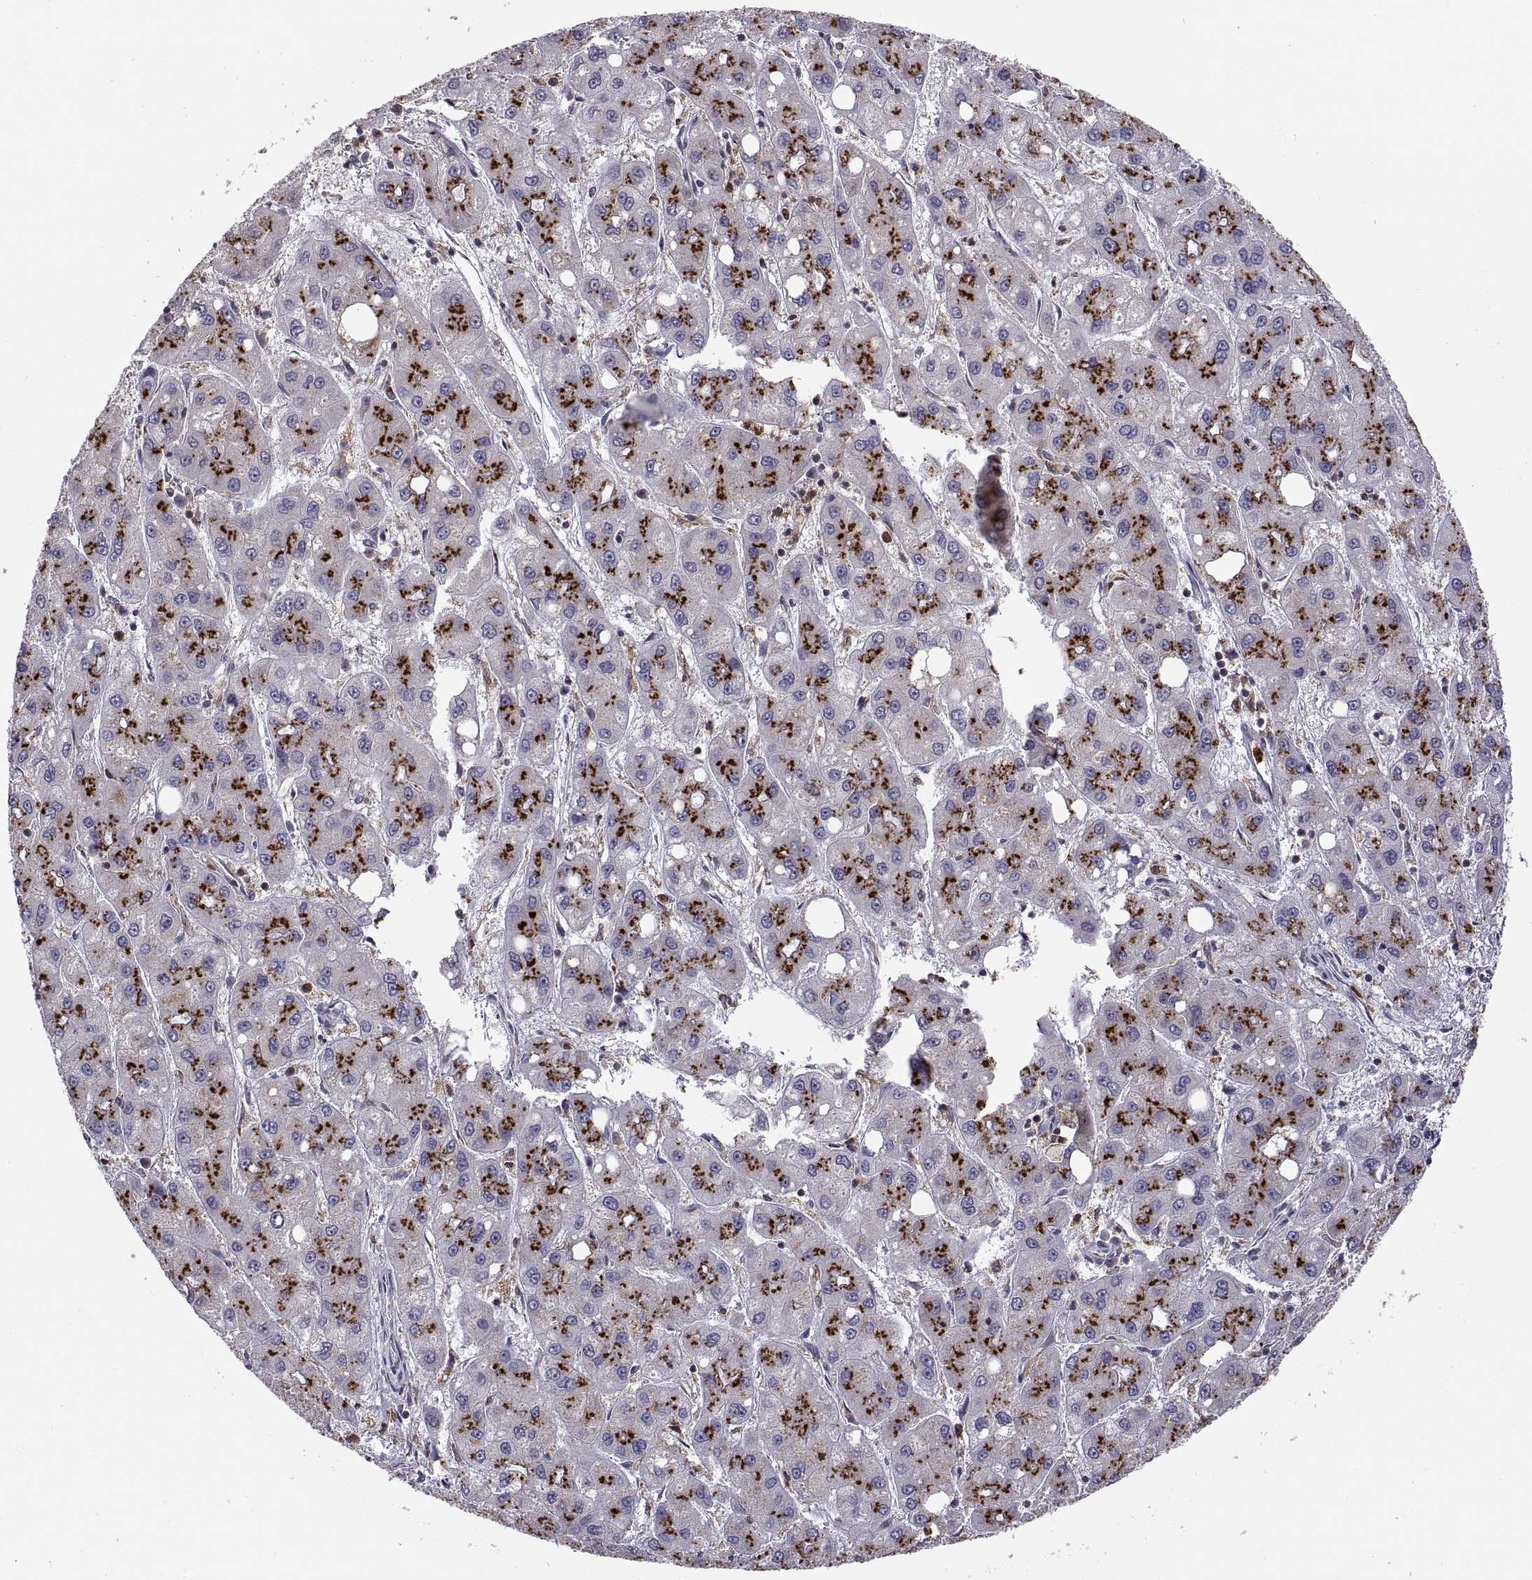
{"staining": {"intensity": "strong", "quantity": ">75%", "location": "cytoplasmic/membranous"}, "tissue": "liver cancer", "cell_type": "Tumor cells", "image_type": "cancer", "snomed": [{"axis": "morphology", "description": "Carcinoma, Hepatocellular, NOS"}, {"axis": "topography", "description": "Liver"}], "caption": "Protein staining of liver cancer (hepatocellular carcinoma) tissue displays strong cytoplasmic/membranous staining in approximately >75% of tumor cells.", "gene": "ACAP1", "patient": {"sex": "male", "age": 73}}